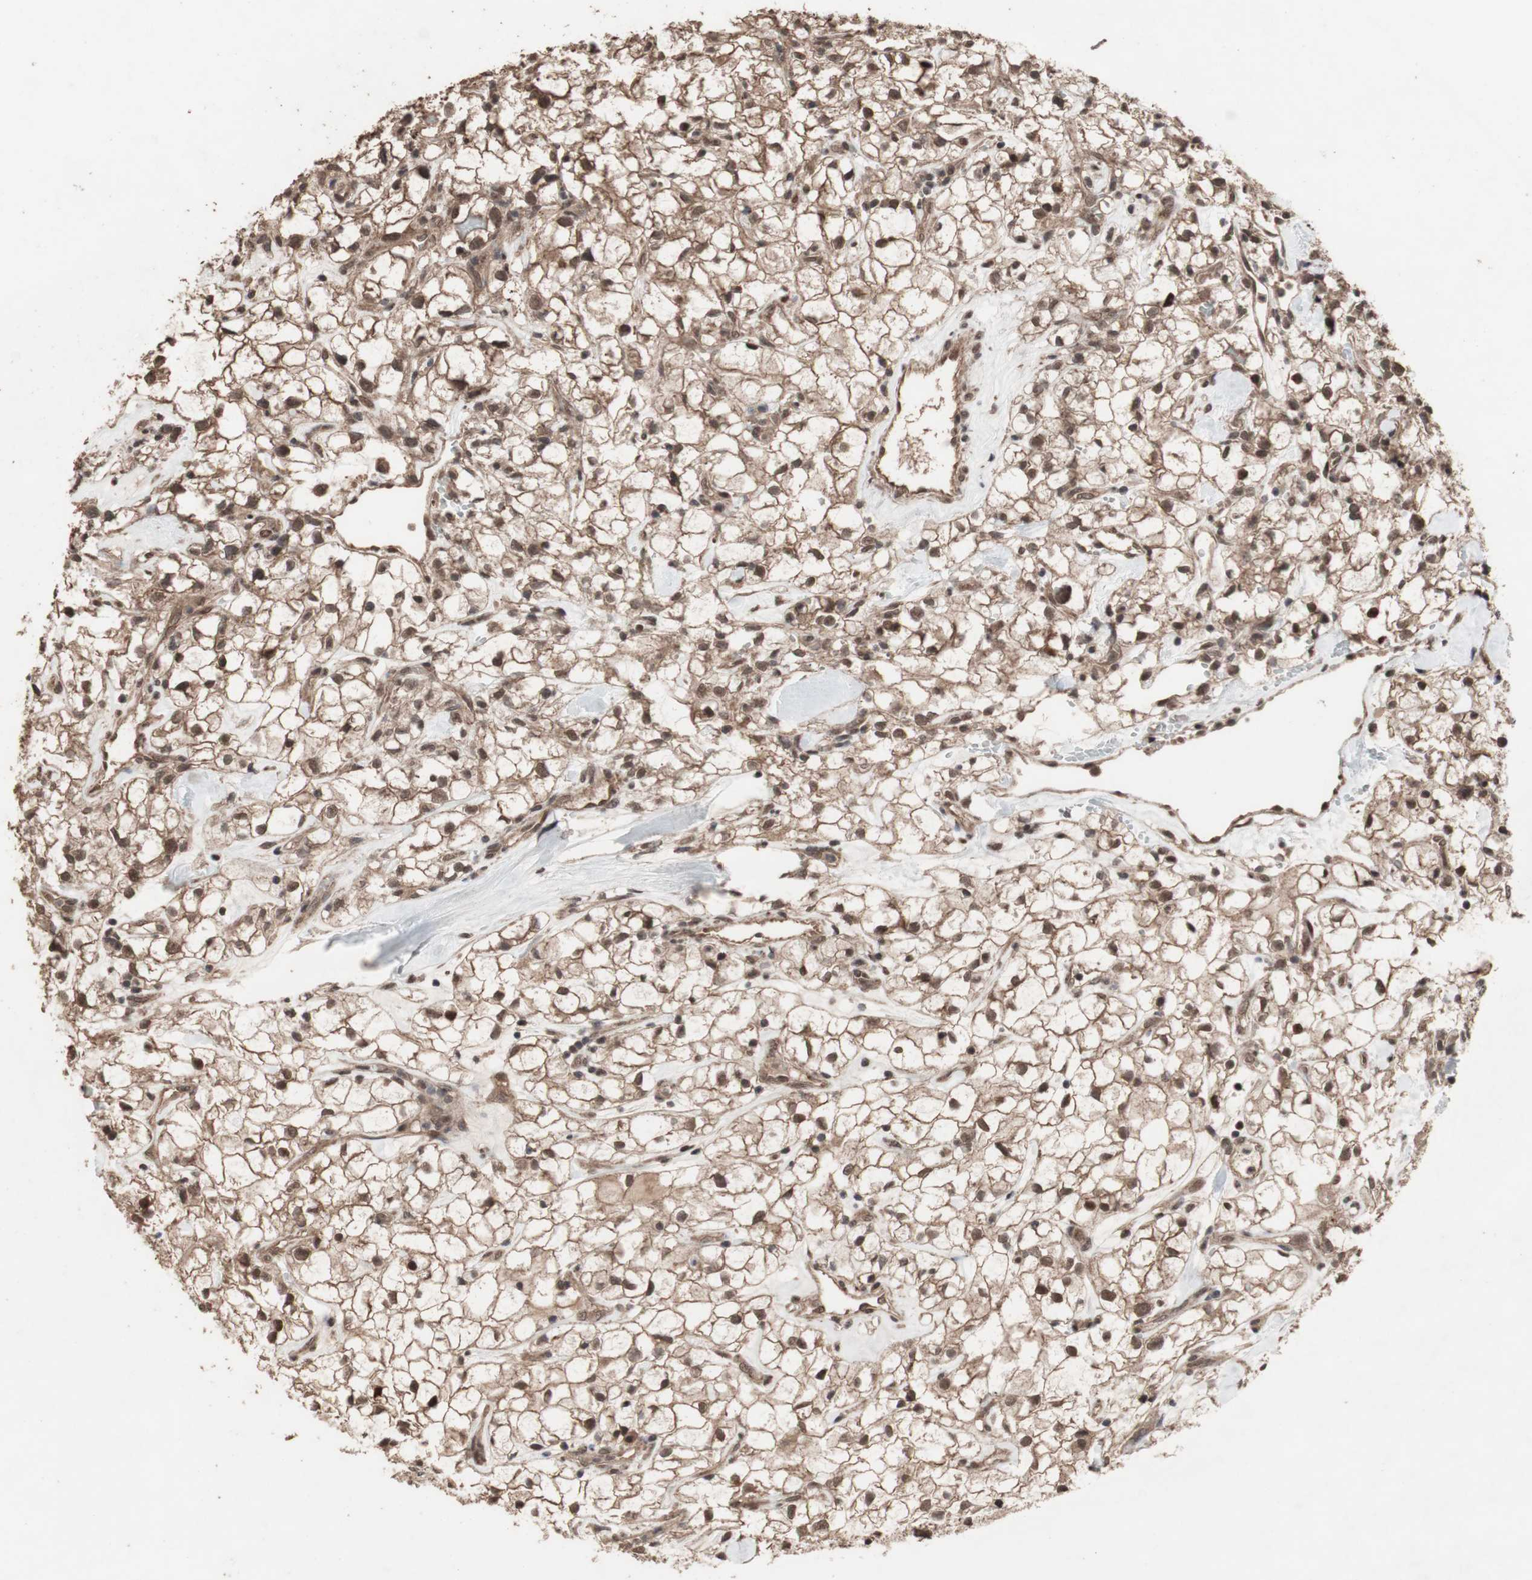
{"staining": {"intensity": "moderate", "quantity": ">75%", "location": "cytoplasmic/membranous,nuclear"}, "tissue": "renal cancer", "cell_type": "Tumor cells", "image_type": "cancer", "snomed": [{"axis": "morphology", "description": "Adenocarcinoma, NOS"}, {"axis": "topography", "description": "Kidney"}], "caption": "There is medium levels of moderate cytoplasmic/membranous and nuclear positivity in tumor cells of renal cancer, as demonstrated by immunohistochemical staining (brown color).", "gene": "KANSL1", "patient": {"sex": "female", "age": 60}}